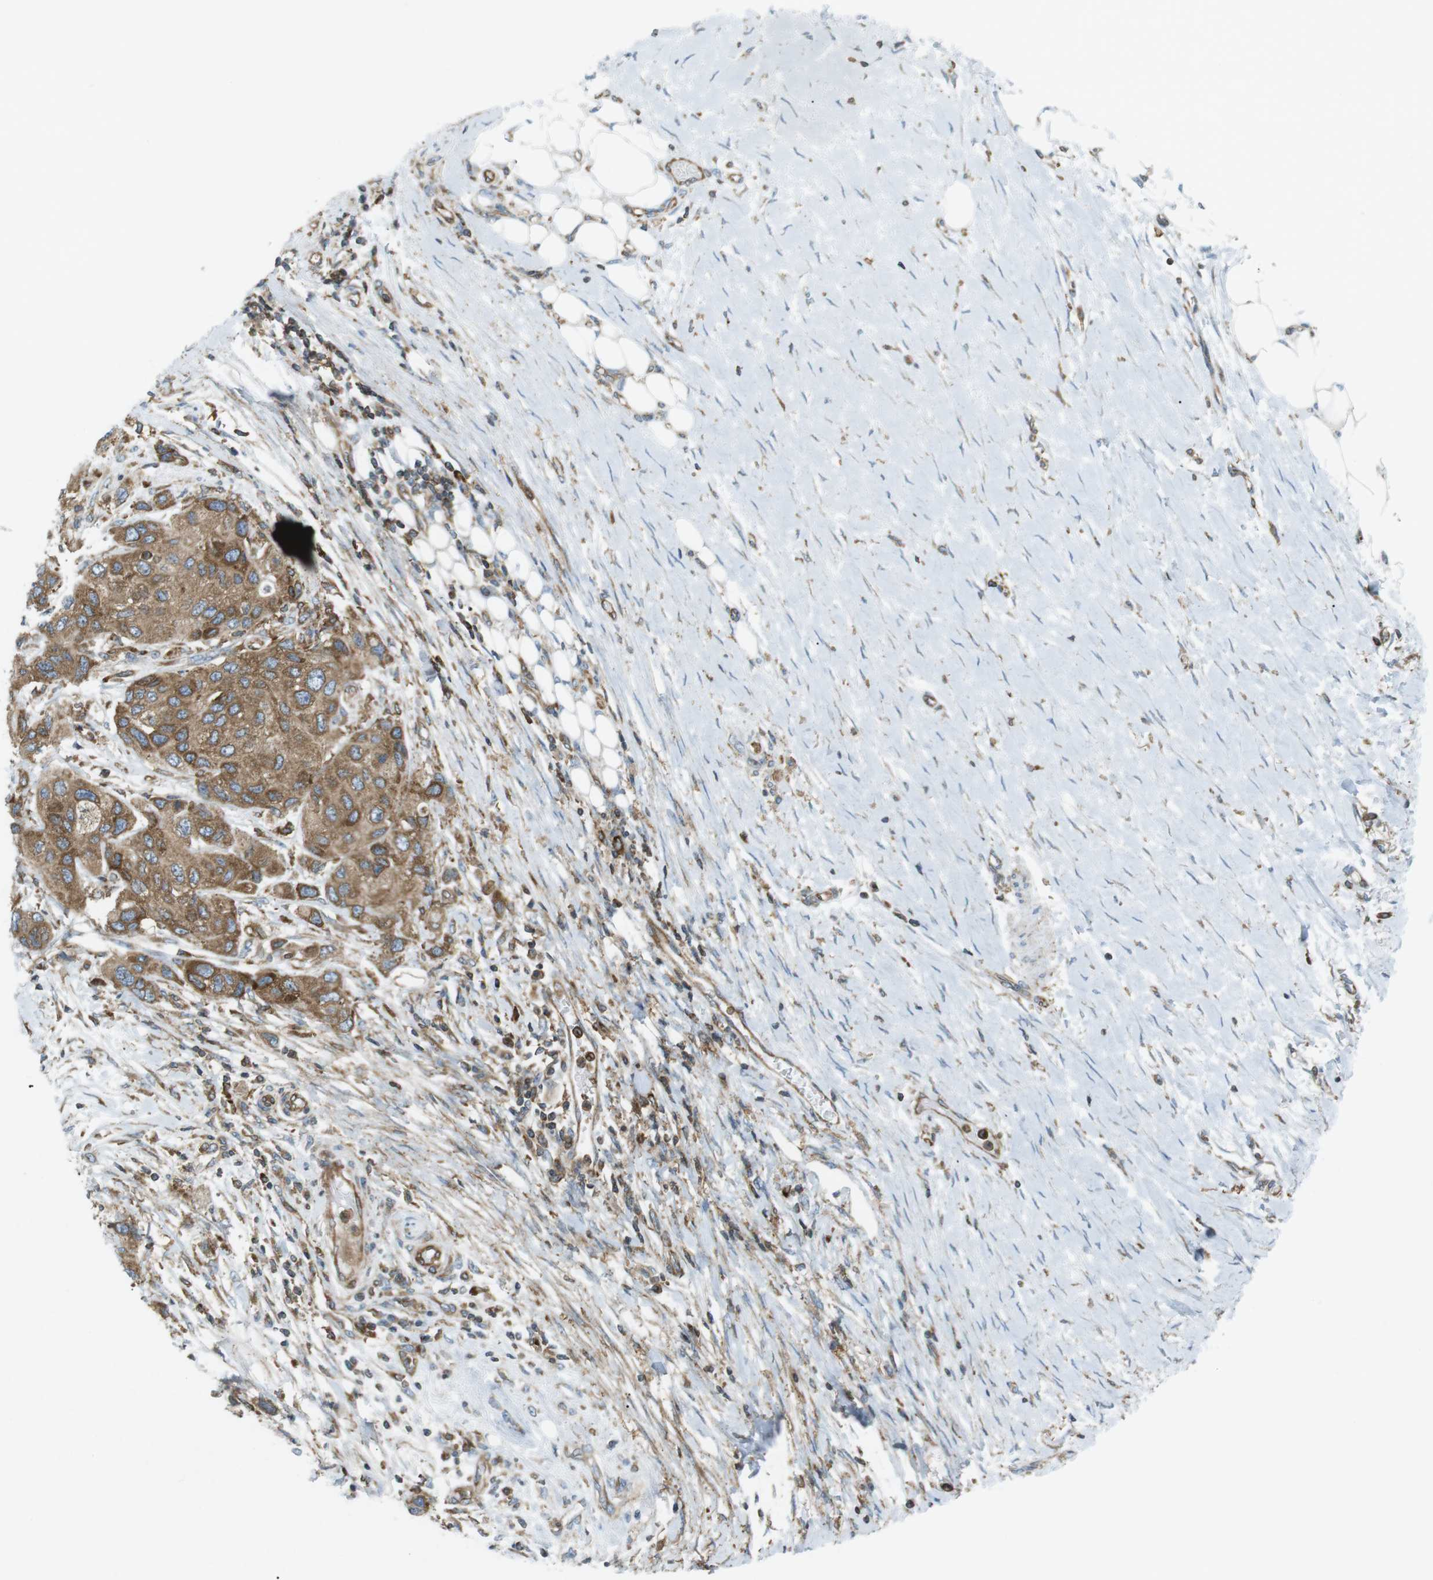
{"staining": {"intensity": "moderate", "quantity": ">75%", "location": "cytoplasmic/membranous"}, "tissue": "urothelial cancer", "cell_type": "Tumor cells", "image_type": "cancer", "snomed": [{"axis": "morphology", "description": "Urothelial carcinoma, High grade"}, {"axis": "topography", "description": "Urinary bladder"}], "caption": "Protein positivity by immunohistochemistry (IHC) reveals moderate cytoplasmic/membranous expression in approximately >75% of tumor cells in urothelial carcinoma (high-grade). Using DAB (3,3'-diaminobenzidine) (brown) and hematoxylin (blue) stains, captured at high magnification using brightfield microscopy.", "gene": "FLII", "patient": {"sex": "female", "age": 56}}